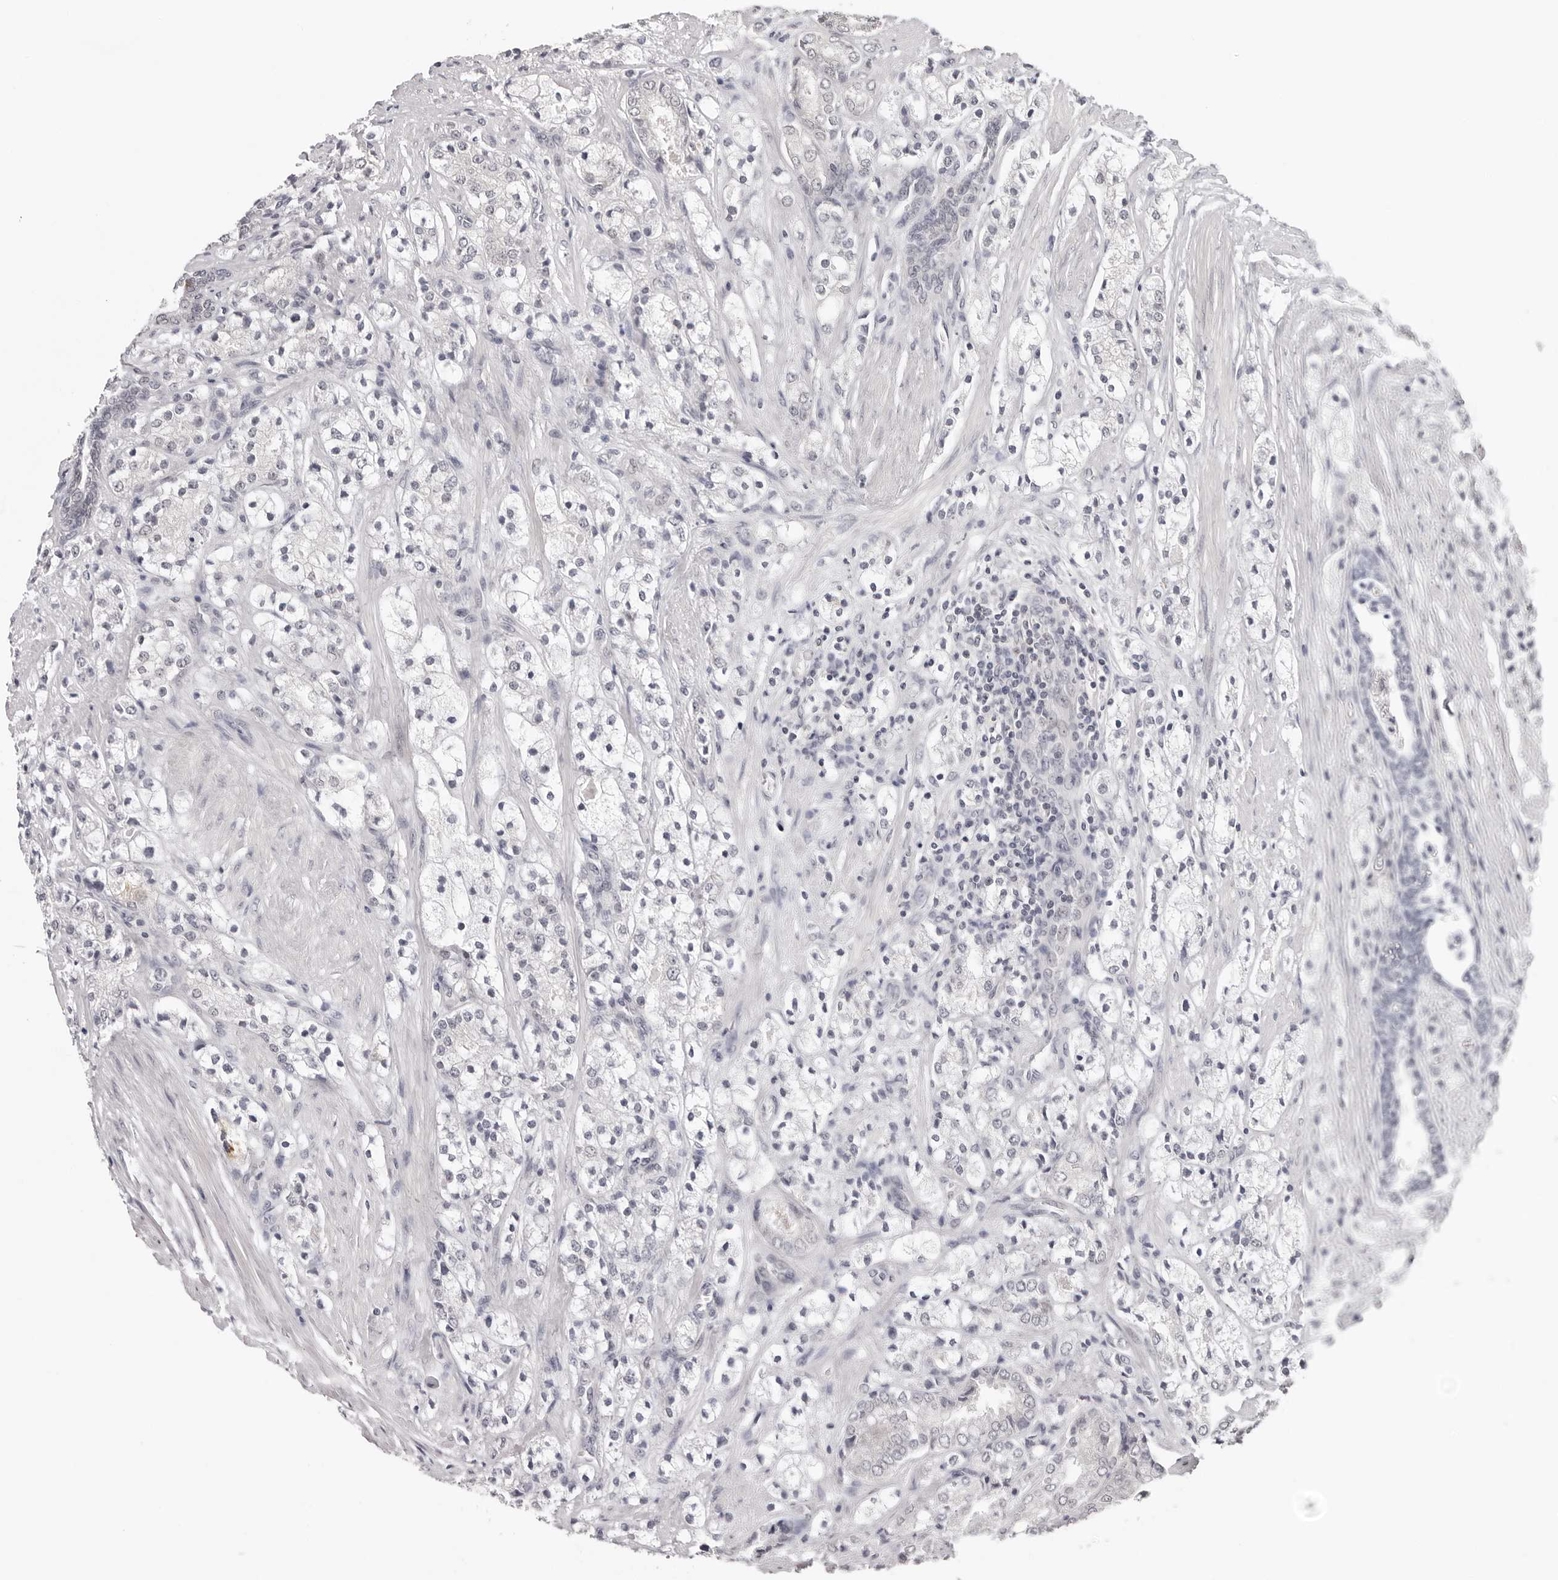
{"staining": {"intensity": "negative", "quantity": "none", "location": "none"}, "tissue": "prostate cancer", "cell_type": "Tumor cells", "image_type": "cancer", "snomed": [{"axis": "morphology", "description": "Adenocarcinoma, High grade"}, {"axis": "topography", "description": "Prostate"}], "caption": "This photomicrograph is of high-grade adenocarcinoma (prostate) stained with IHC to label a protein in brown with the nuclei are counter-stained blue. There is no expression in tumor cells. (DAB immunohistochemistry (IHC) with hematoxylin counter stain).", "gene": "PRUNE1", "patient": {"sex": "male", "age": 50}}